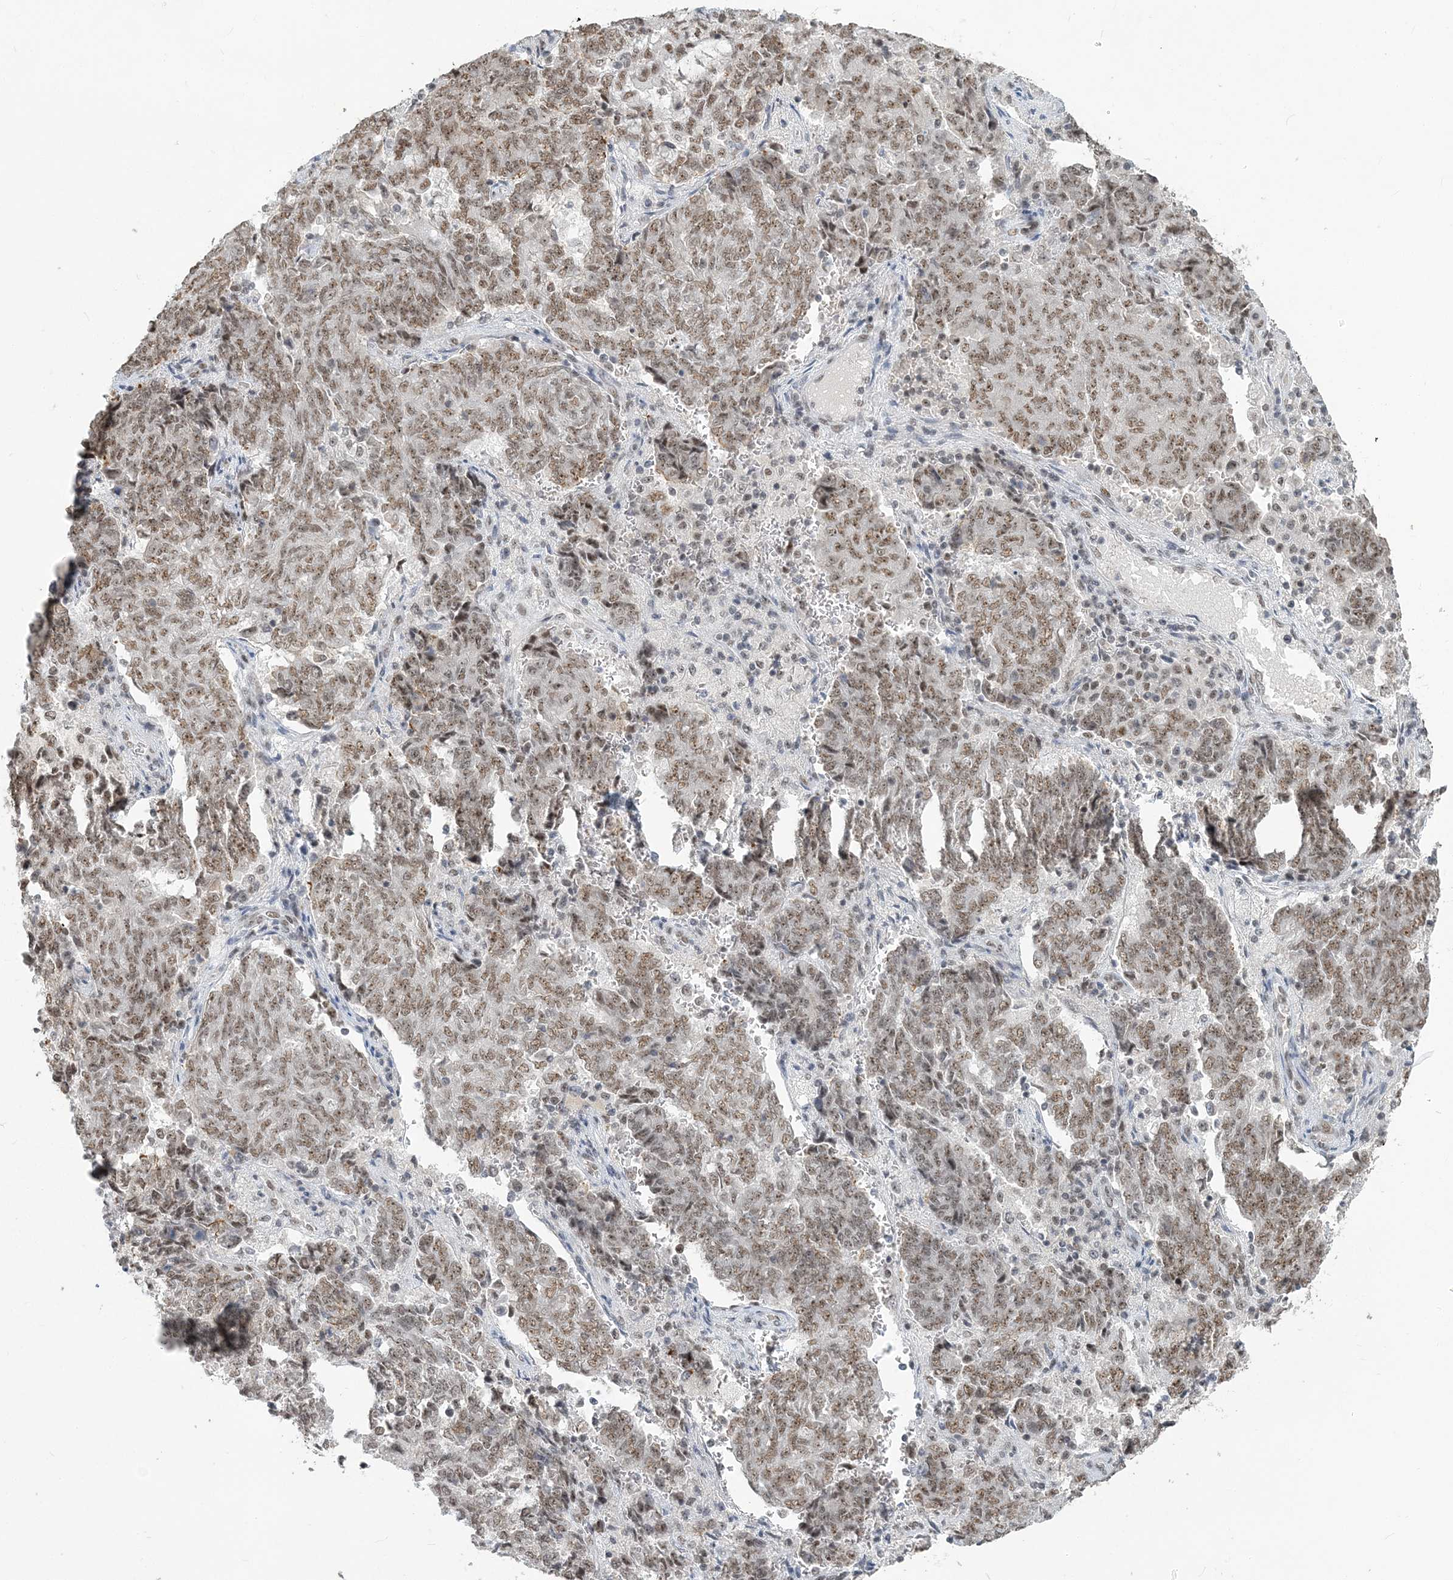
{"staining": {"intensity": "moderate", "quantity": ">75%", "location": "nuclear"}, "tissue": "endometrial cancer", "cell_type": "Tumor cells", "image_type": "cancer", "snomed": [{"axis": "morphology", "description": "Adenocarcinoma, NOS"}, {"axis": "topography", "description": "Endometrium"}], "caption": "The micrograph exhibits staining of endometrial cancer, revealing moderate nuclear protein staining (brown color) within tumor cells. The staining was performed using DAB (3,3'-diaminobenzidine) to visualize the protein expression in brown, while the nuclei were stained in blue with hematoxylin (Magnification: 20x).", "gene": "PLRG1", "patient": {"sex": "female", "age": 80}}